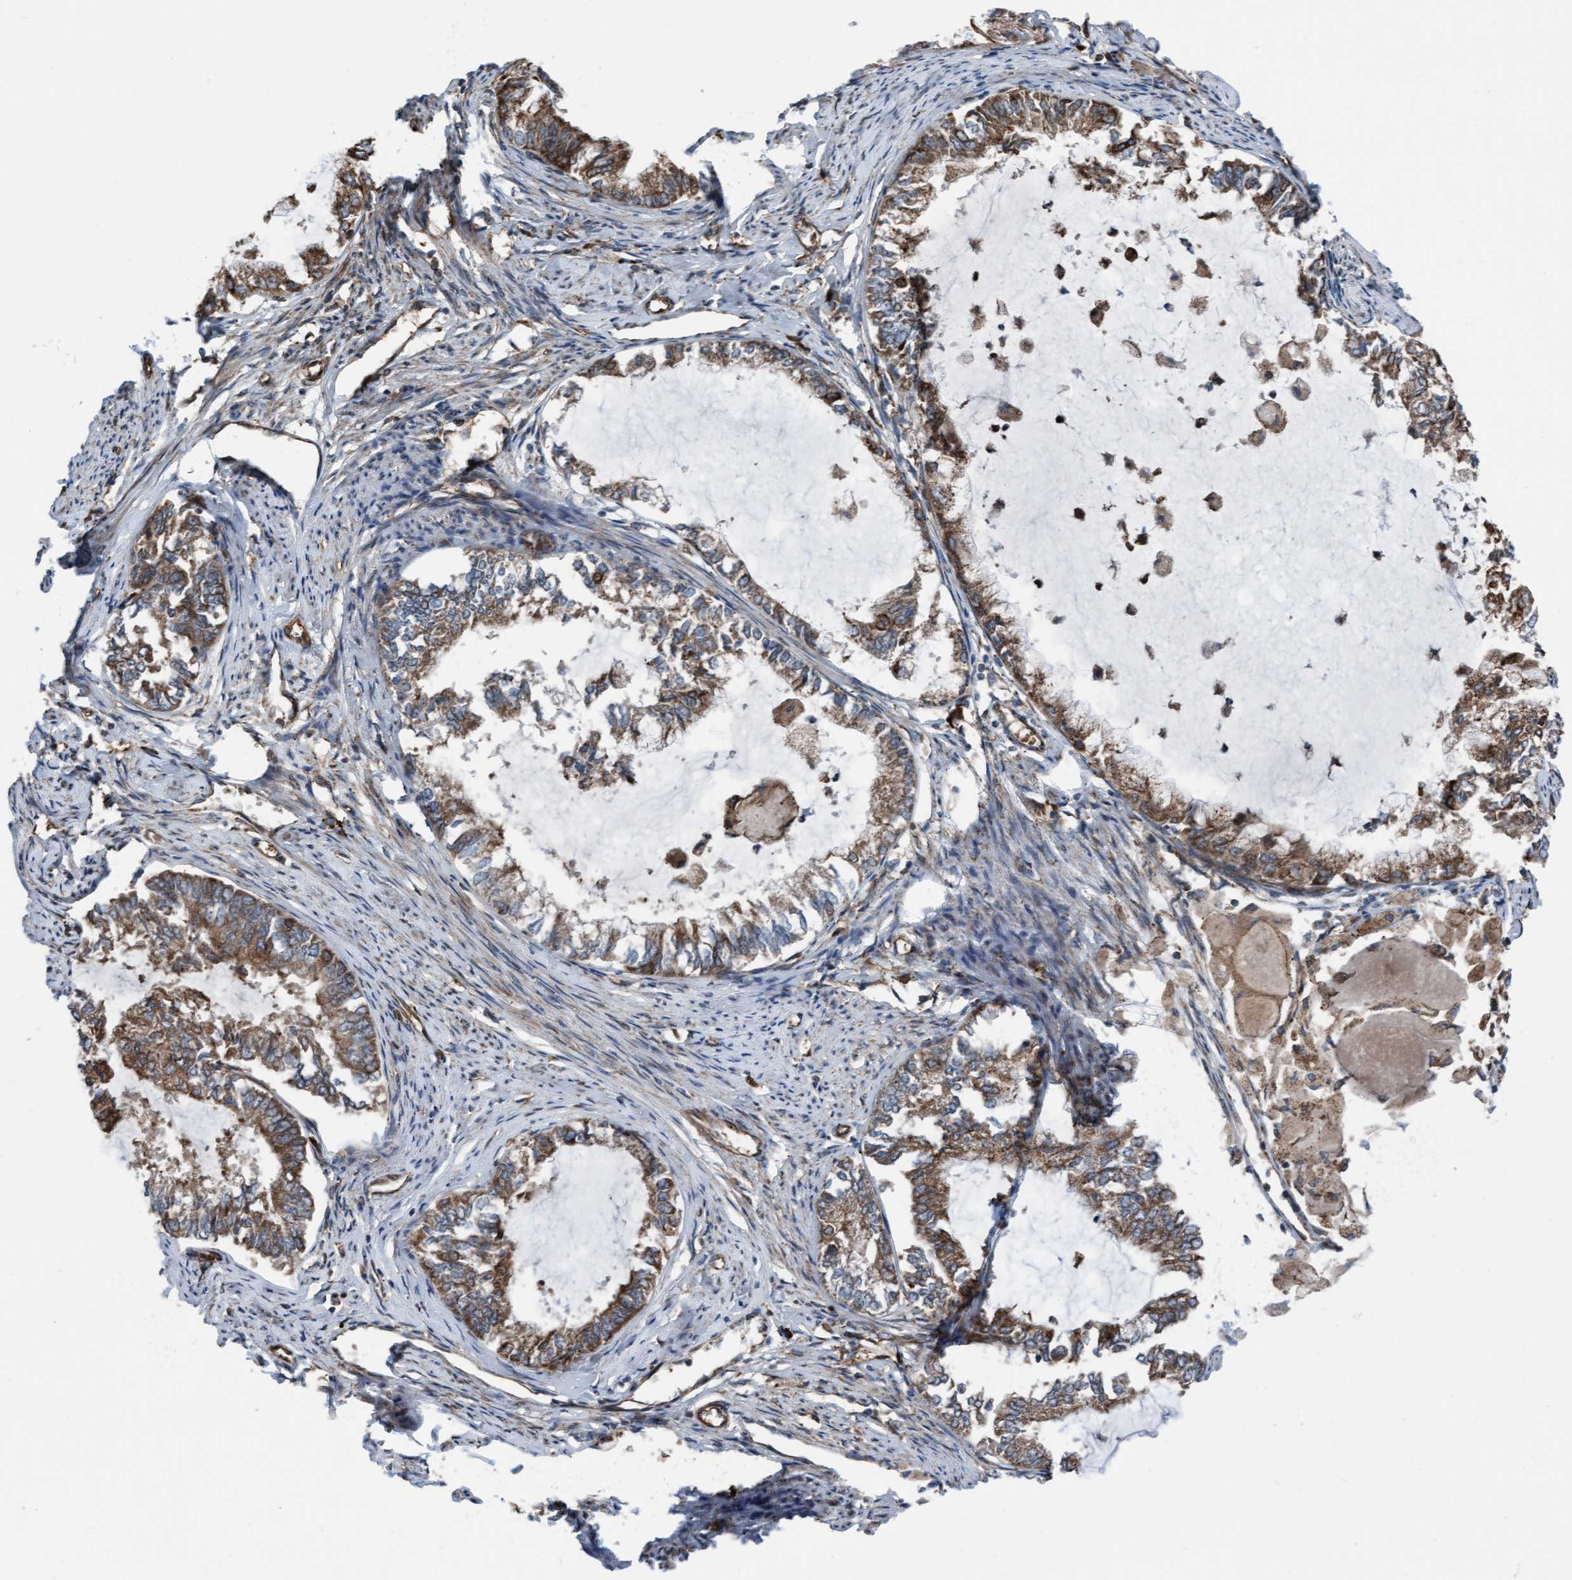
{"staining": {"intensity": "moderate", "quantity": ">75%", "location": "cytoplasmic/membranous"}, "tissue": "endometrial cancer", "cell_type": "Tumor cells", "image_type": "cancer", "snomed": [{"axis": "morphology", "description": "Adenocarcinoma, NOS"}, {"axis": "topography", "description": "Endometrium"}], "caption": "Tumor cells display medium levels of moderate cytoplasmic/membranous staining in approximately >75% of cells in endometrial cancer (adenocarcinoma). The protein is stained brown, and the nuclei are stained in blue (DAB (3,3'-diaminobenzidine) IHC with brightfield microscopy, high magnification).", "gene": "RAP1GAP2", "patient": {"sex": "female", "age": 86}}